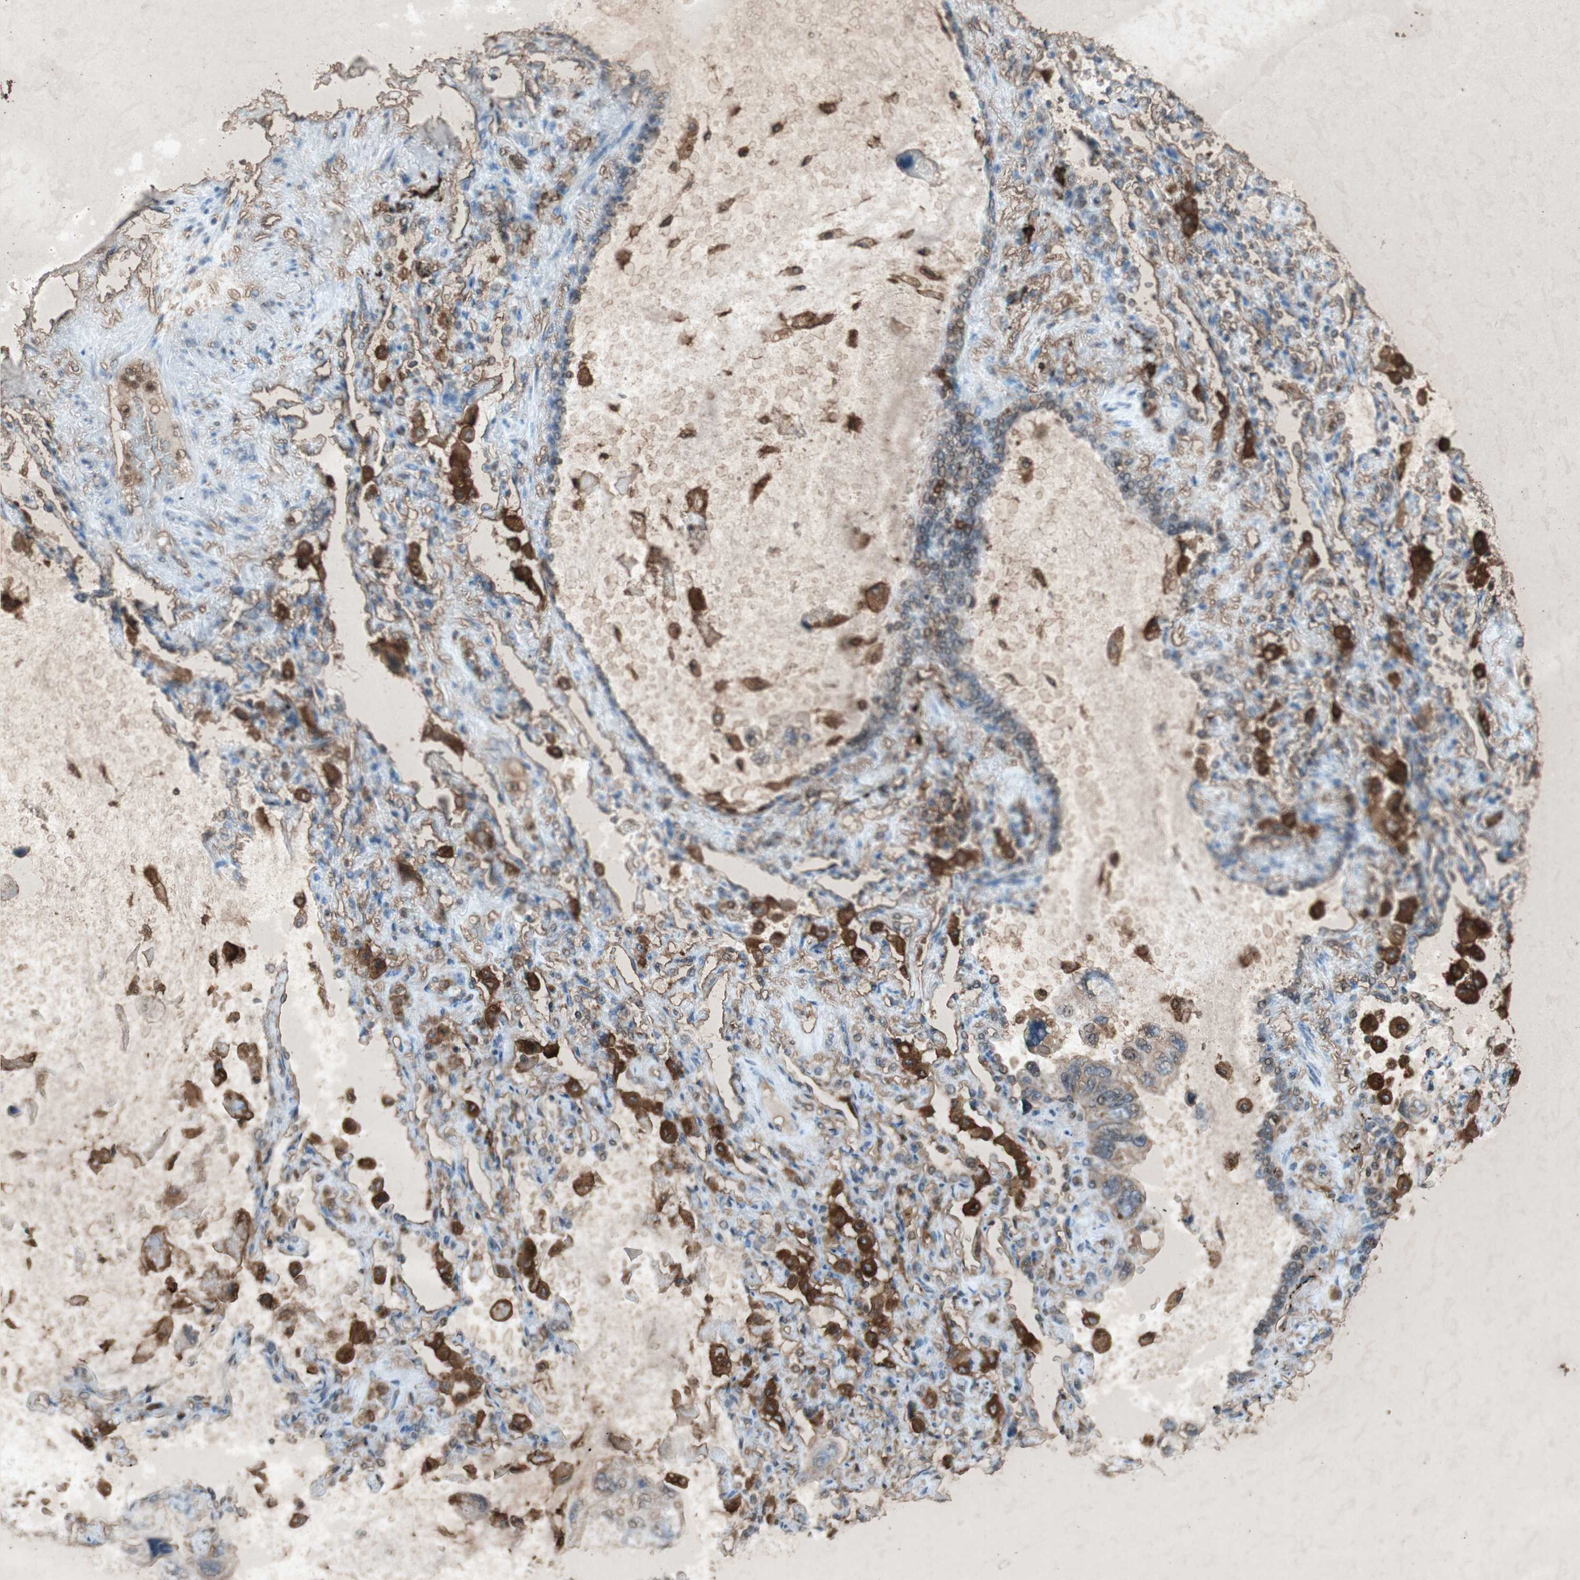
{"staining": {"intensity": "weak", "quantity": "25%-75%", "location": "cytoplasmic/membranous"}, "tissue": "lung cancer", "cell_type": "Tumor cells", "image_type": "cancer", "snomed": [{"axis": "morphology", "description": "Squamous cell carcinoma, NOS"}, {"axis": "topography", "description": "Lung"}], "caption": "Lung cancer (squamous cell carcinoma) tissue exhibits weak cytoplasmic/membranous staining in approximately 25%-75% of tumor cells, visualized by immunohistochemistry.", "gene": "TYROBP", "patient": {"sex": "female", "age": 73}}